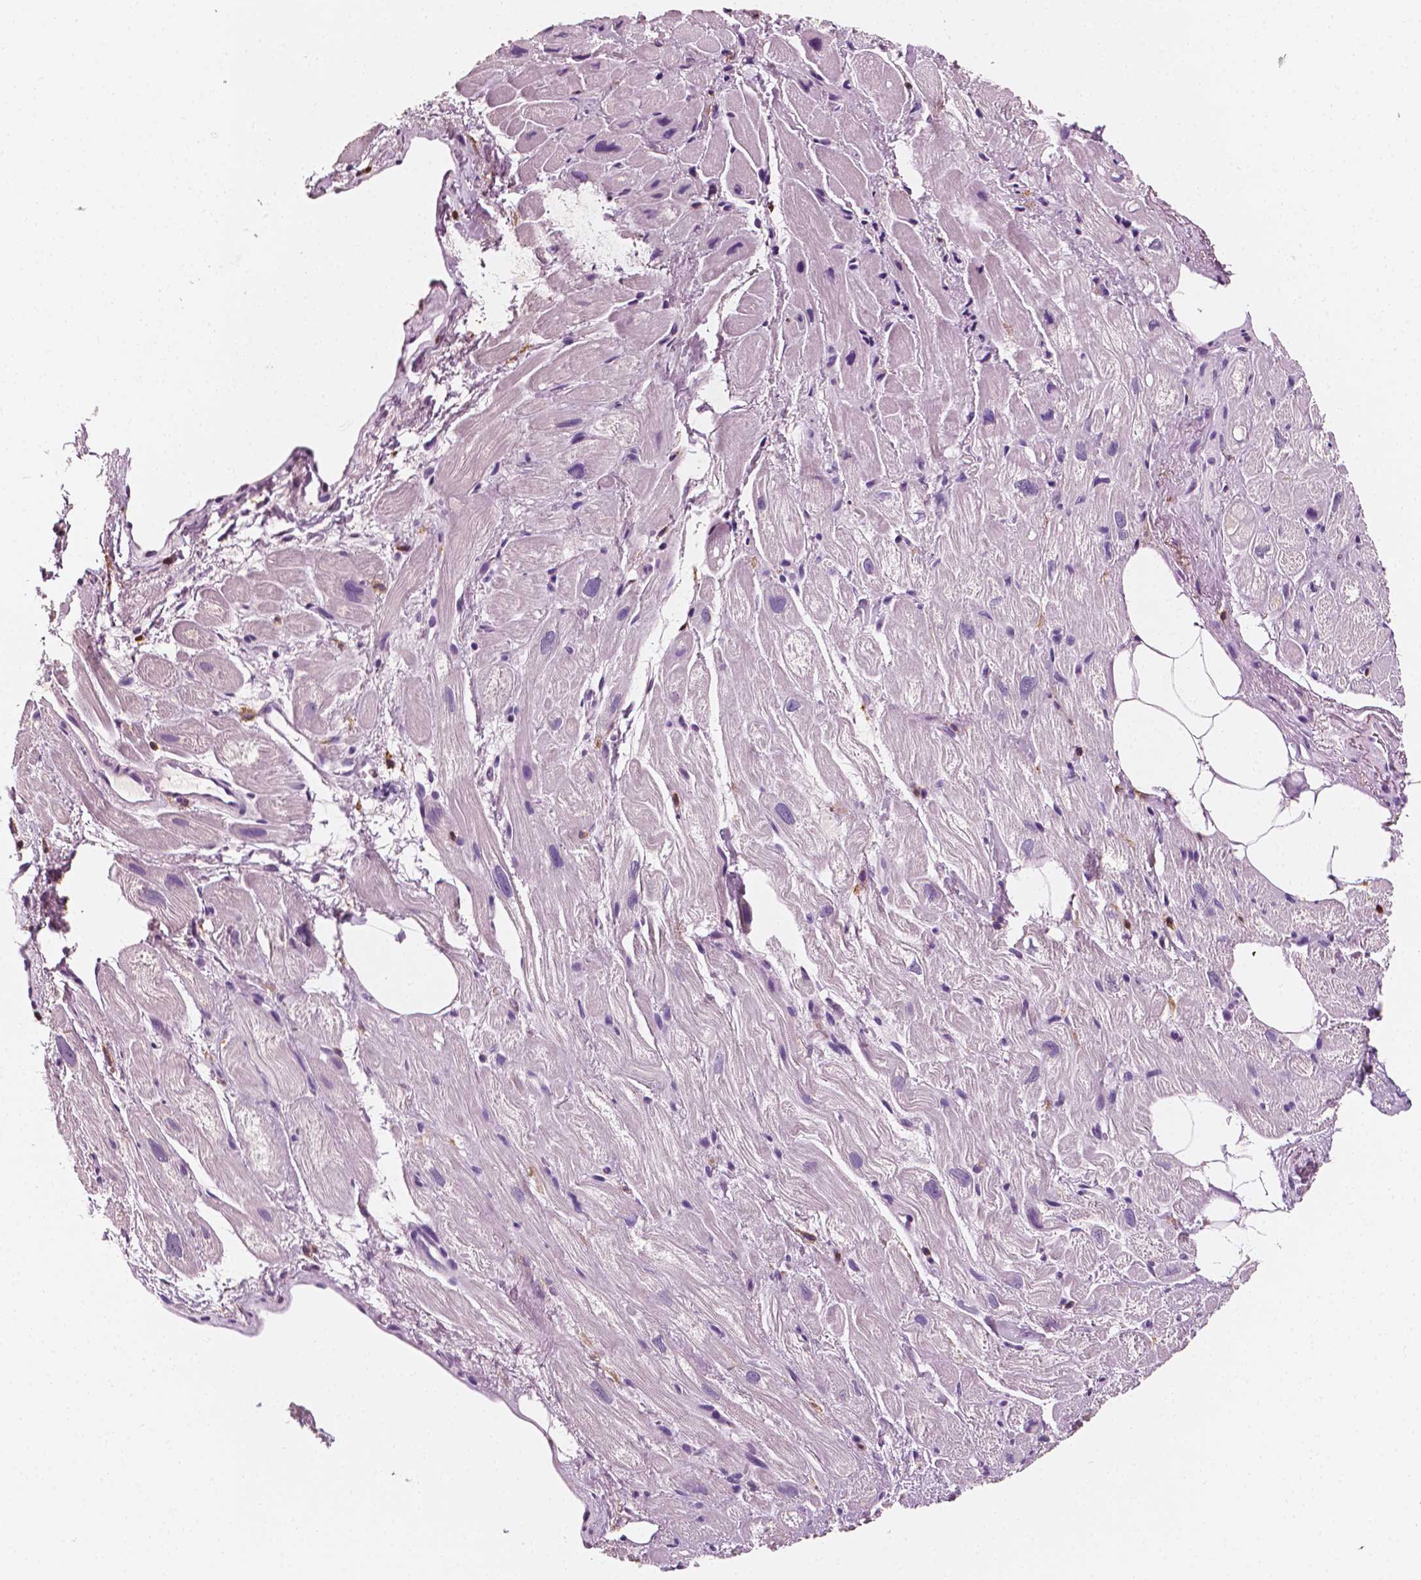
{"staining": {"intensity": "negative", "quantity": "none", "location": "none"}, "tissue": "heart muscle", "cell_type": "Cardiomyocytes", "image_type": "normal", "snomed": [{"axis": "morphology", "description": "Normal tissue, NOS"}, {"axis": "topography", "description": "Heart"}], "caption": "This is a image of IHC staining of normal heart muscle, which shows no expression in cardiomyocytes.", "gene": "PTPRC", "patient": {"sex": "female", "age": 69}}